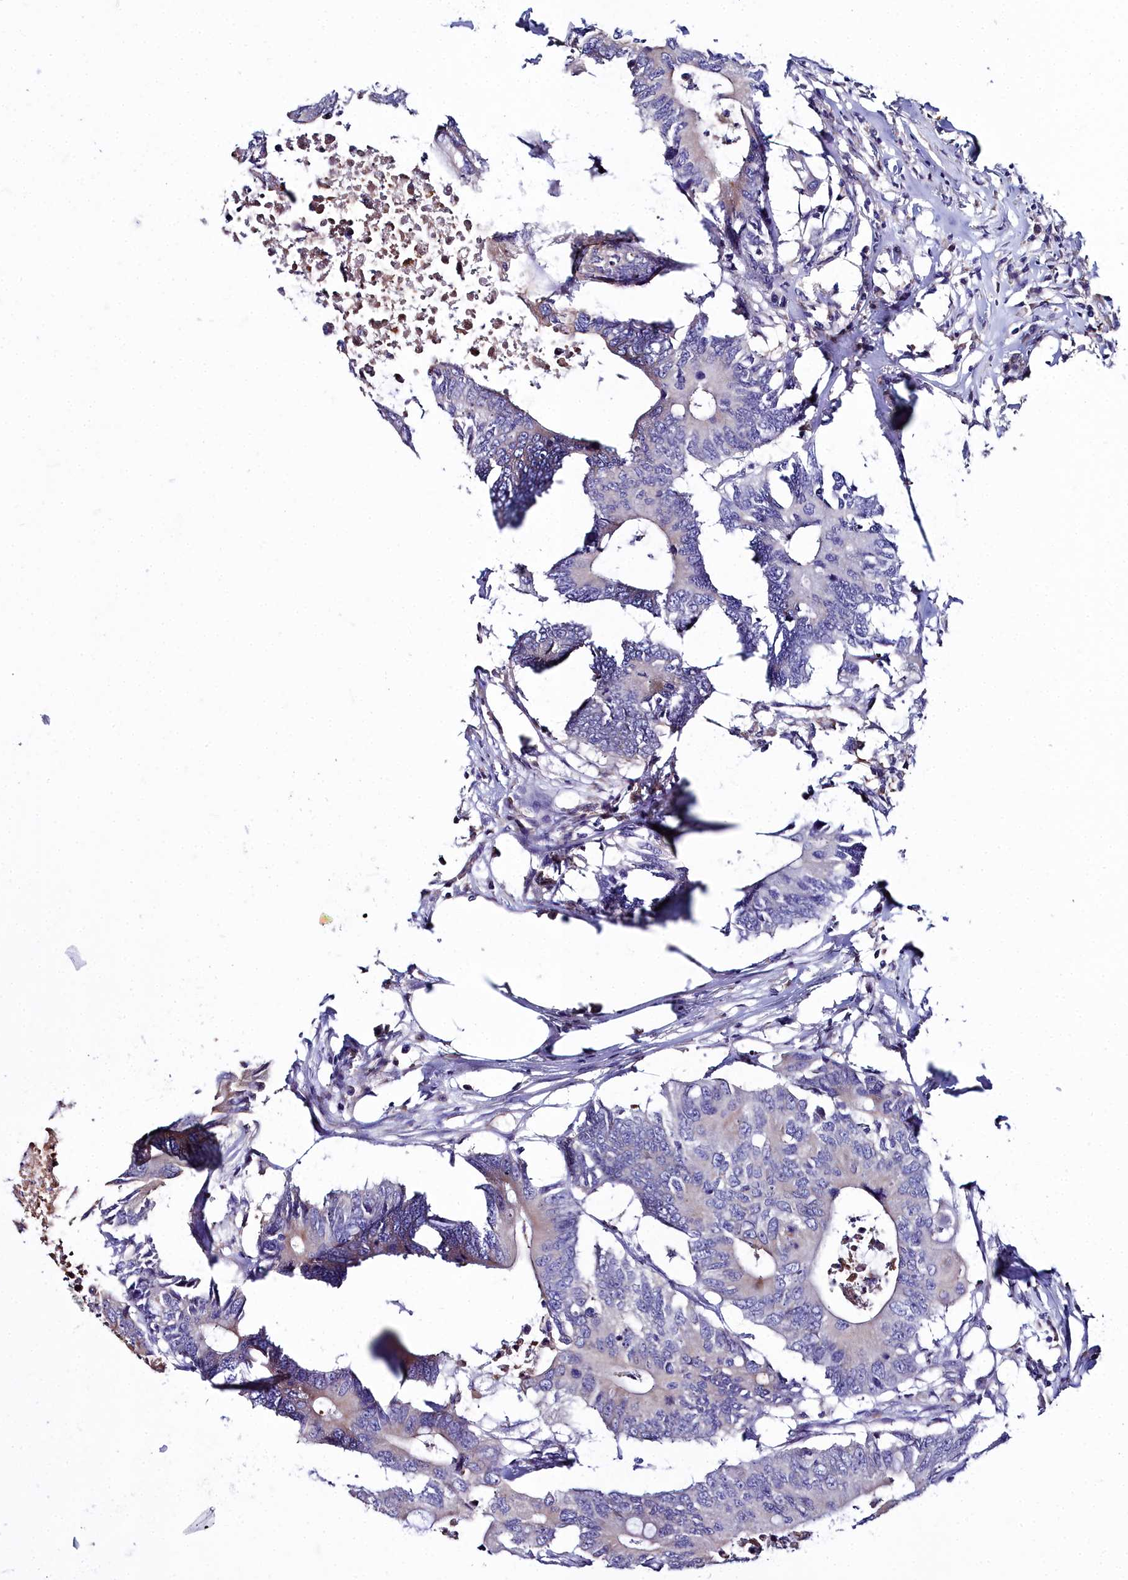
{"staining": {"intensity": "negative", "quantity": "none", "location": "none"}, "tissue": "colorectal cancer", "cell_type": "Tumor cells", "image_type": "cancer", "snomed": [{"axis": "morphology", "description": "Adenocarcinoma, NOS"}, {"axis": "topography", "description": "Colon"}], "caption": "This is a image of immunohistochemistry (IHC) staining of colorectal cancer, which shows no staining in tumor cells.", "gene": "ELAPOR2", "patient": {"sex": "male", "age": 71}}